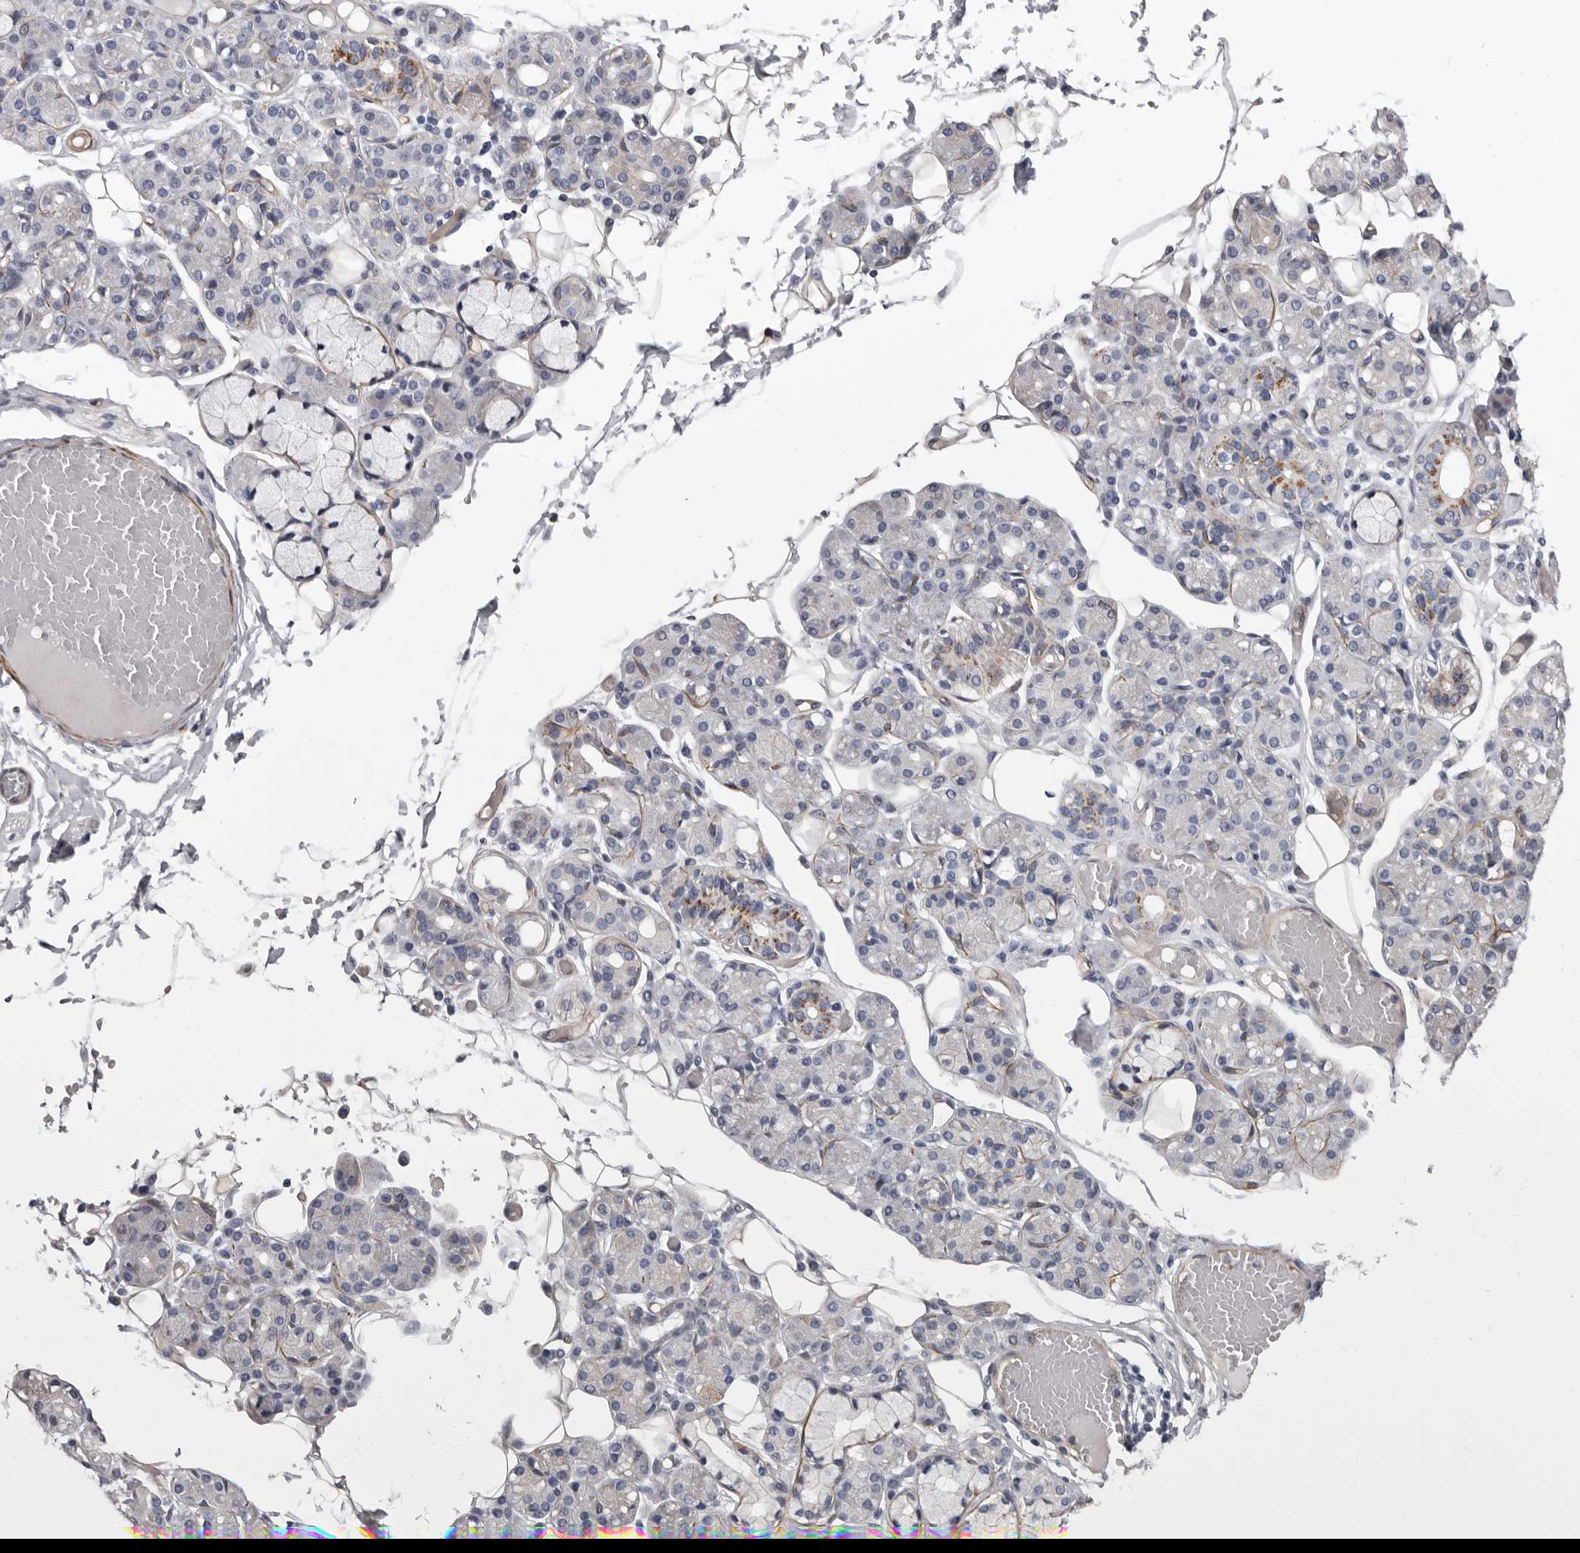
{"staining": {"intensity": "weak", "quantity": "<25%", "location": "cytoplasmic/membranous"}, "tissue": "salivary gland", "cell_type": "Glandular cells", "image_type": "normal", "snomed": [{"axis": "morphology", "description": "Normal tissue, NOS"}, {"axis": "topography", "description": "Salivary gland"}], "caption": "There is no significant staining in glandular cells of salivary gland. Nuclei are stained in blue.", "gene": "ADGRL4", "patient": {"sex": "male", "age": 63}}